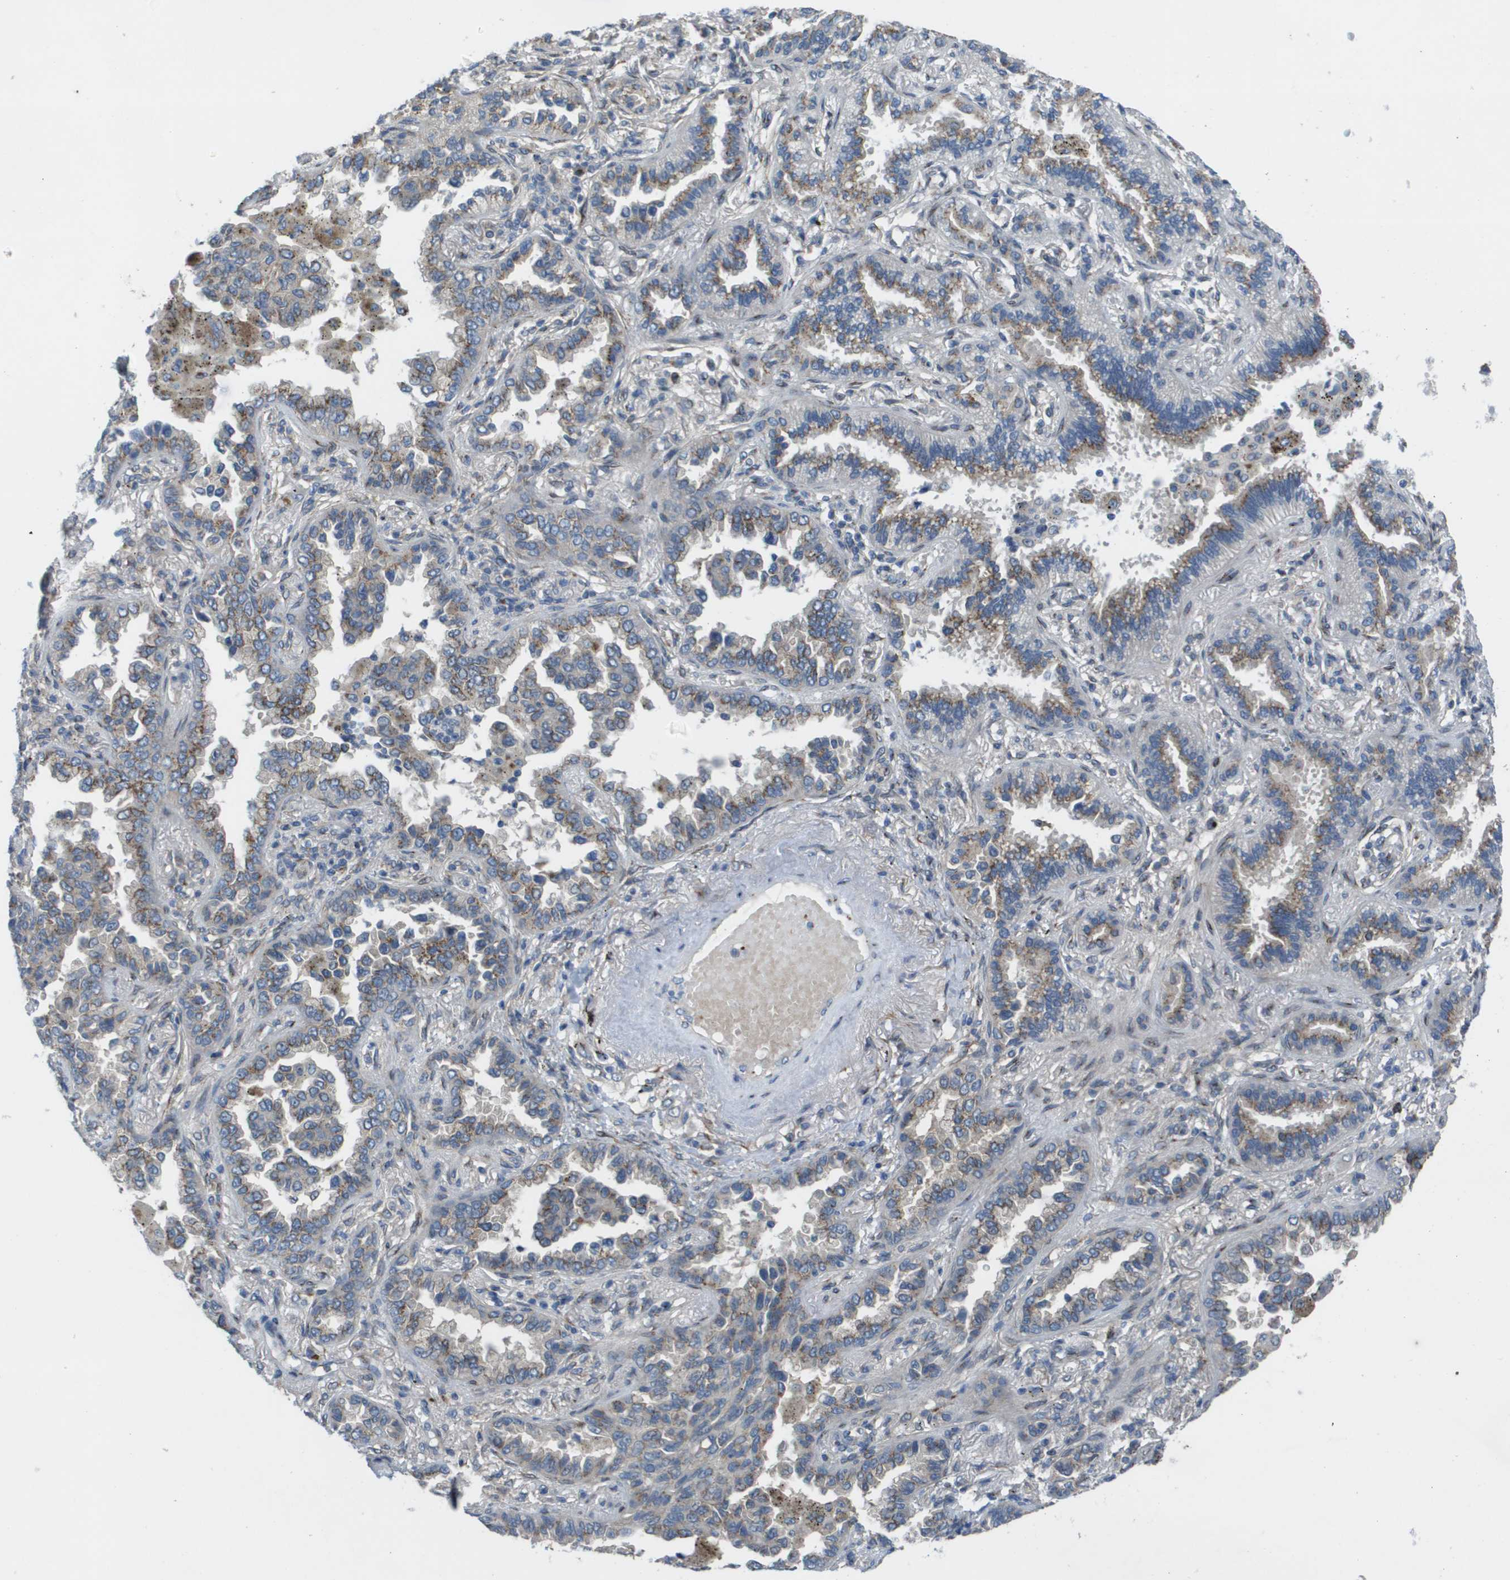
{"staining": {"intensity": "moderate", "quantity": "25%-75%", "location": "cytoplasmic/membranous"}, "tissue": "lung cancer", "cell_type": "Tumor cells", "image_type": "cancer", "snomed": [{"axis": "morphology", "description": "Normal tissue, NOS"}, {"axis": "morphology", "description": "Adenocarcinoma, NOS"}, {"axis": "topography", "description": "Lung"}], "caption": "A brown stain shows moderate cytoplasmic/membranous expression of a protein in human lung adenocarcinoma tumor cells.", "gene": "QSOX2", "patient": {"sex": "male", "age": 59}}